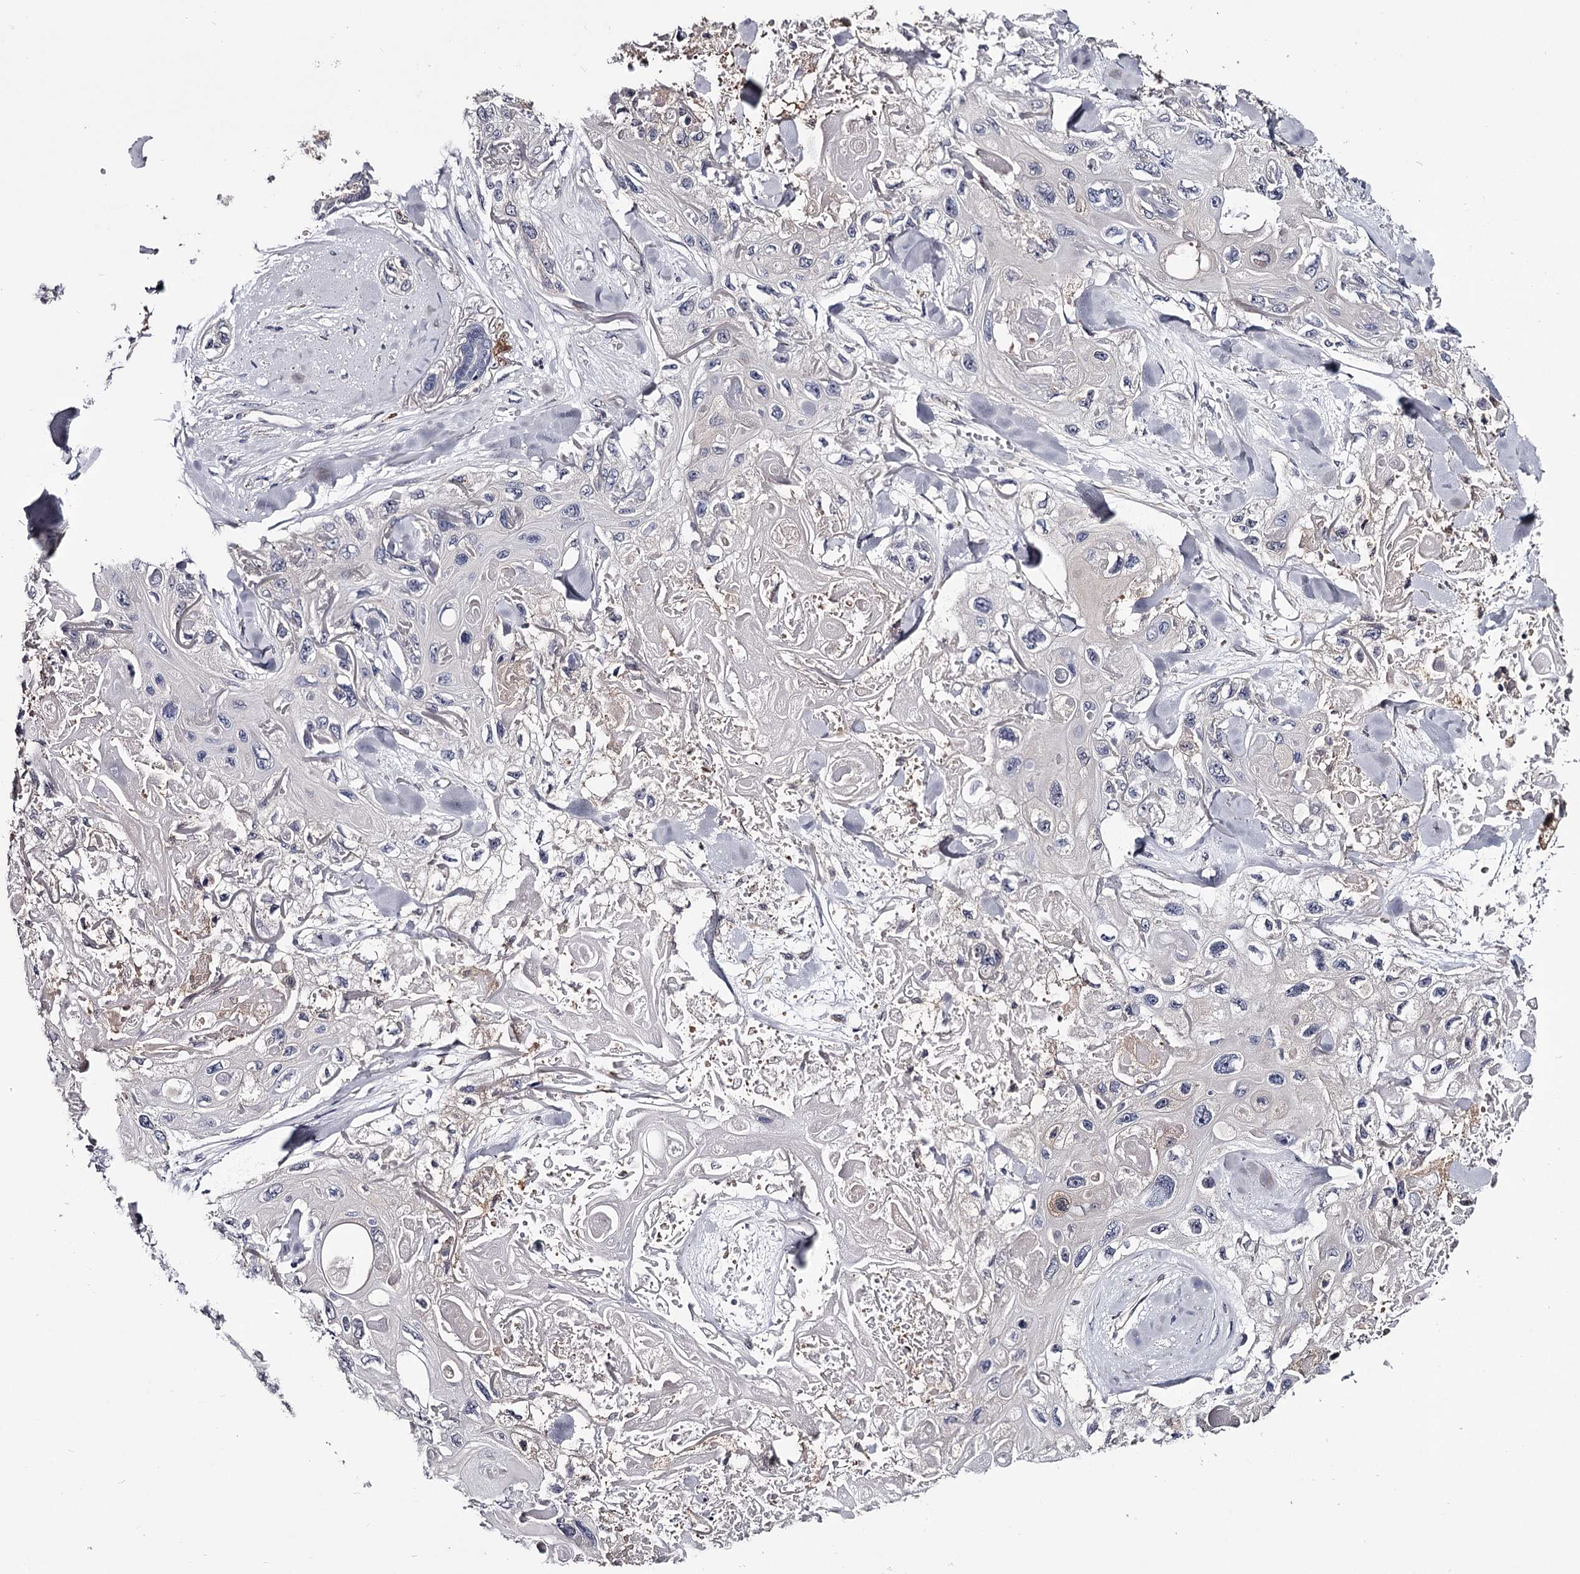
{"staining": {"intensity": "negative", "quantity": "none", "location": "none"}, "tissue": "skin cancer", "cell_type": "Tumor cells", "image_type": "cancer", "snomed": [{"axis": "morphology", "description": "Normal tissue, NOS"}, {"axis": "morphology", "description": "Squamous cell carcinoma, NOS"}, {"axis": "topography", "description": "Skin"}], "caption": "A high-resolution histopathology image shows IHC staining of skin cancer, which exhibits no significant expression in tumor cells.", "gene": "GSTO1", "patient": {"sex": "male", "age": 72}}